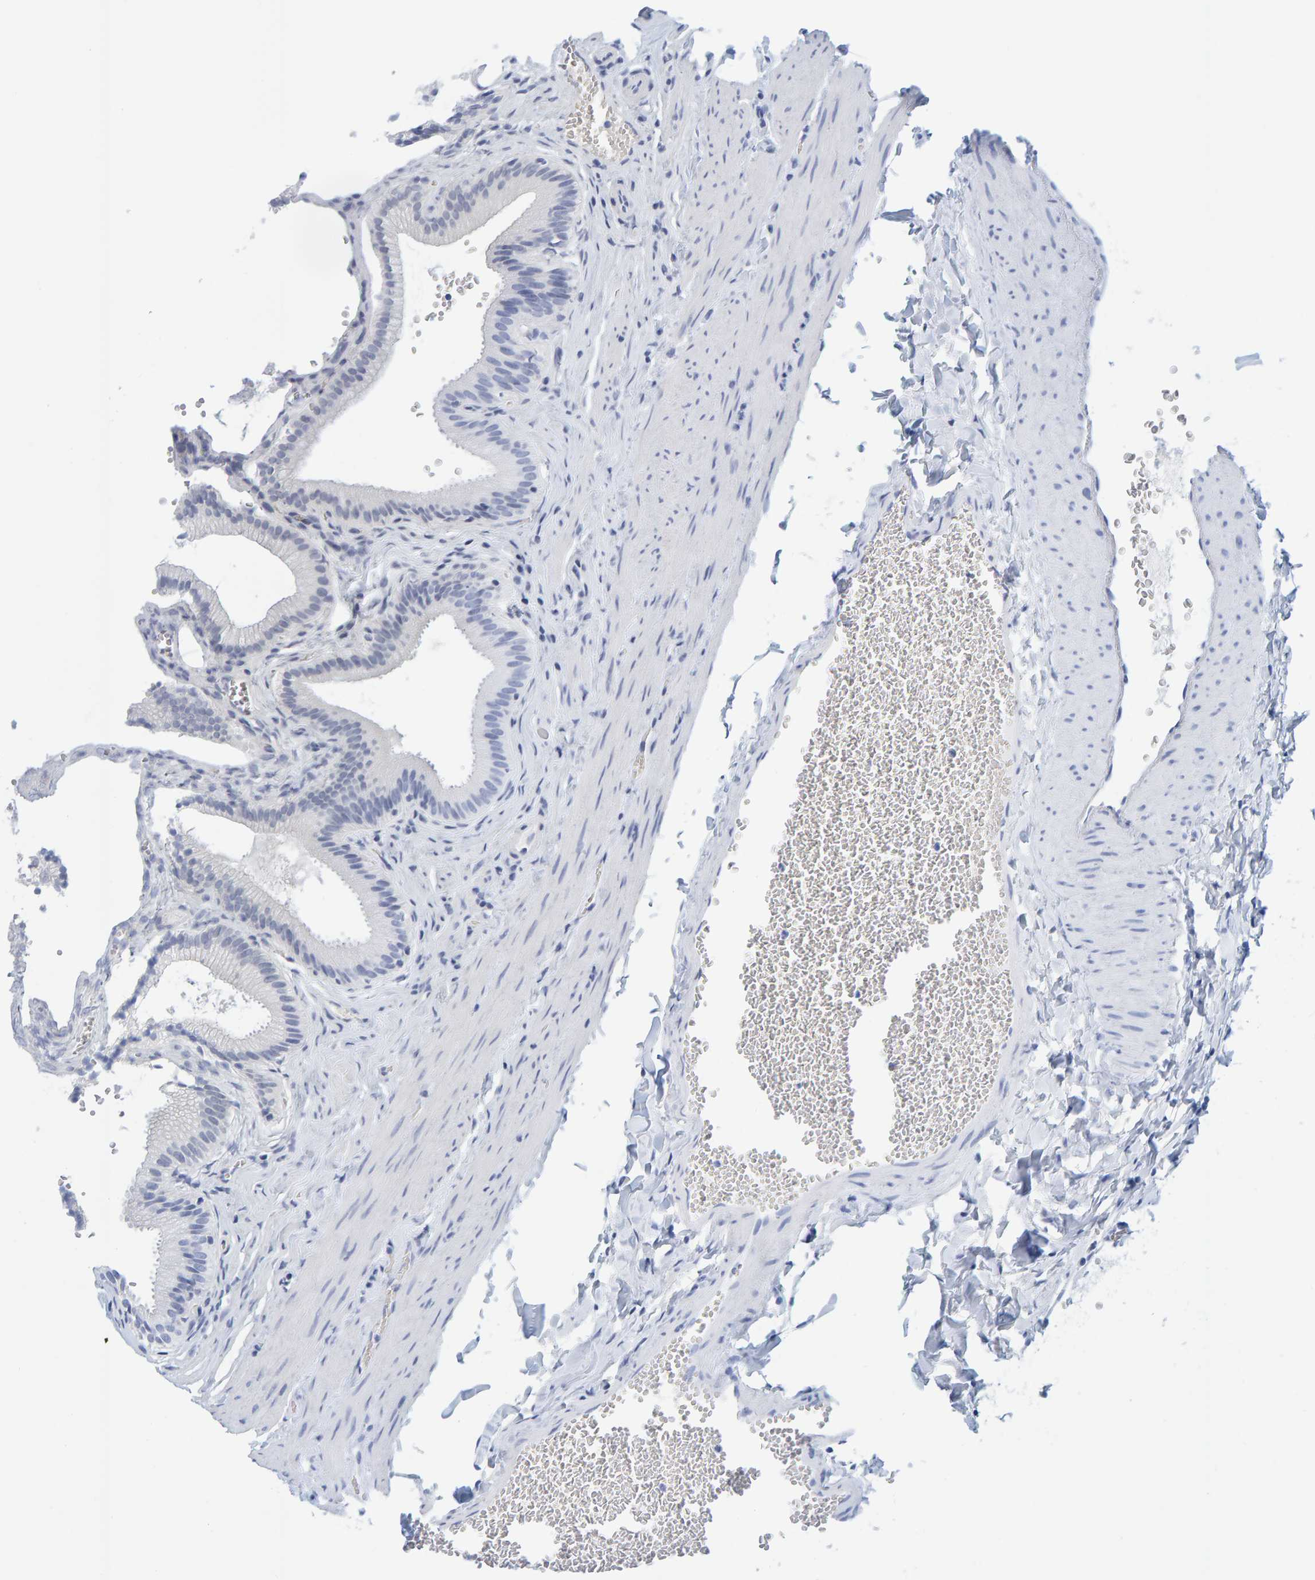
{"staining": {"intensity": "negative", "quantity": "none", "location": "none"}, "tissue": "gallbladder", "cell_type": "Glandular cells", "image_type": "normal", "snomed": [{"axis": "morphology", "description": "Normal tissue, NOS"}, {"axis": "topography", "description": "Gallbladder"}], "caption": "The immunohistochemistry (IHC) photomicrograph has no significant expression in glandular cells of gallbladder.", "gene": "SFTPC", "patient": {"sex": "male", "age": 38}}